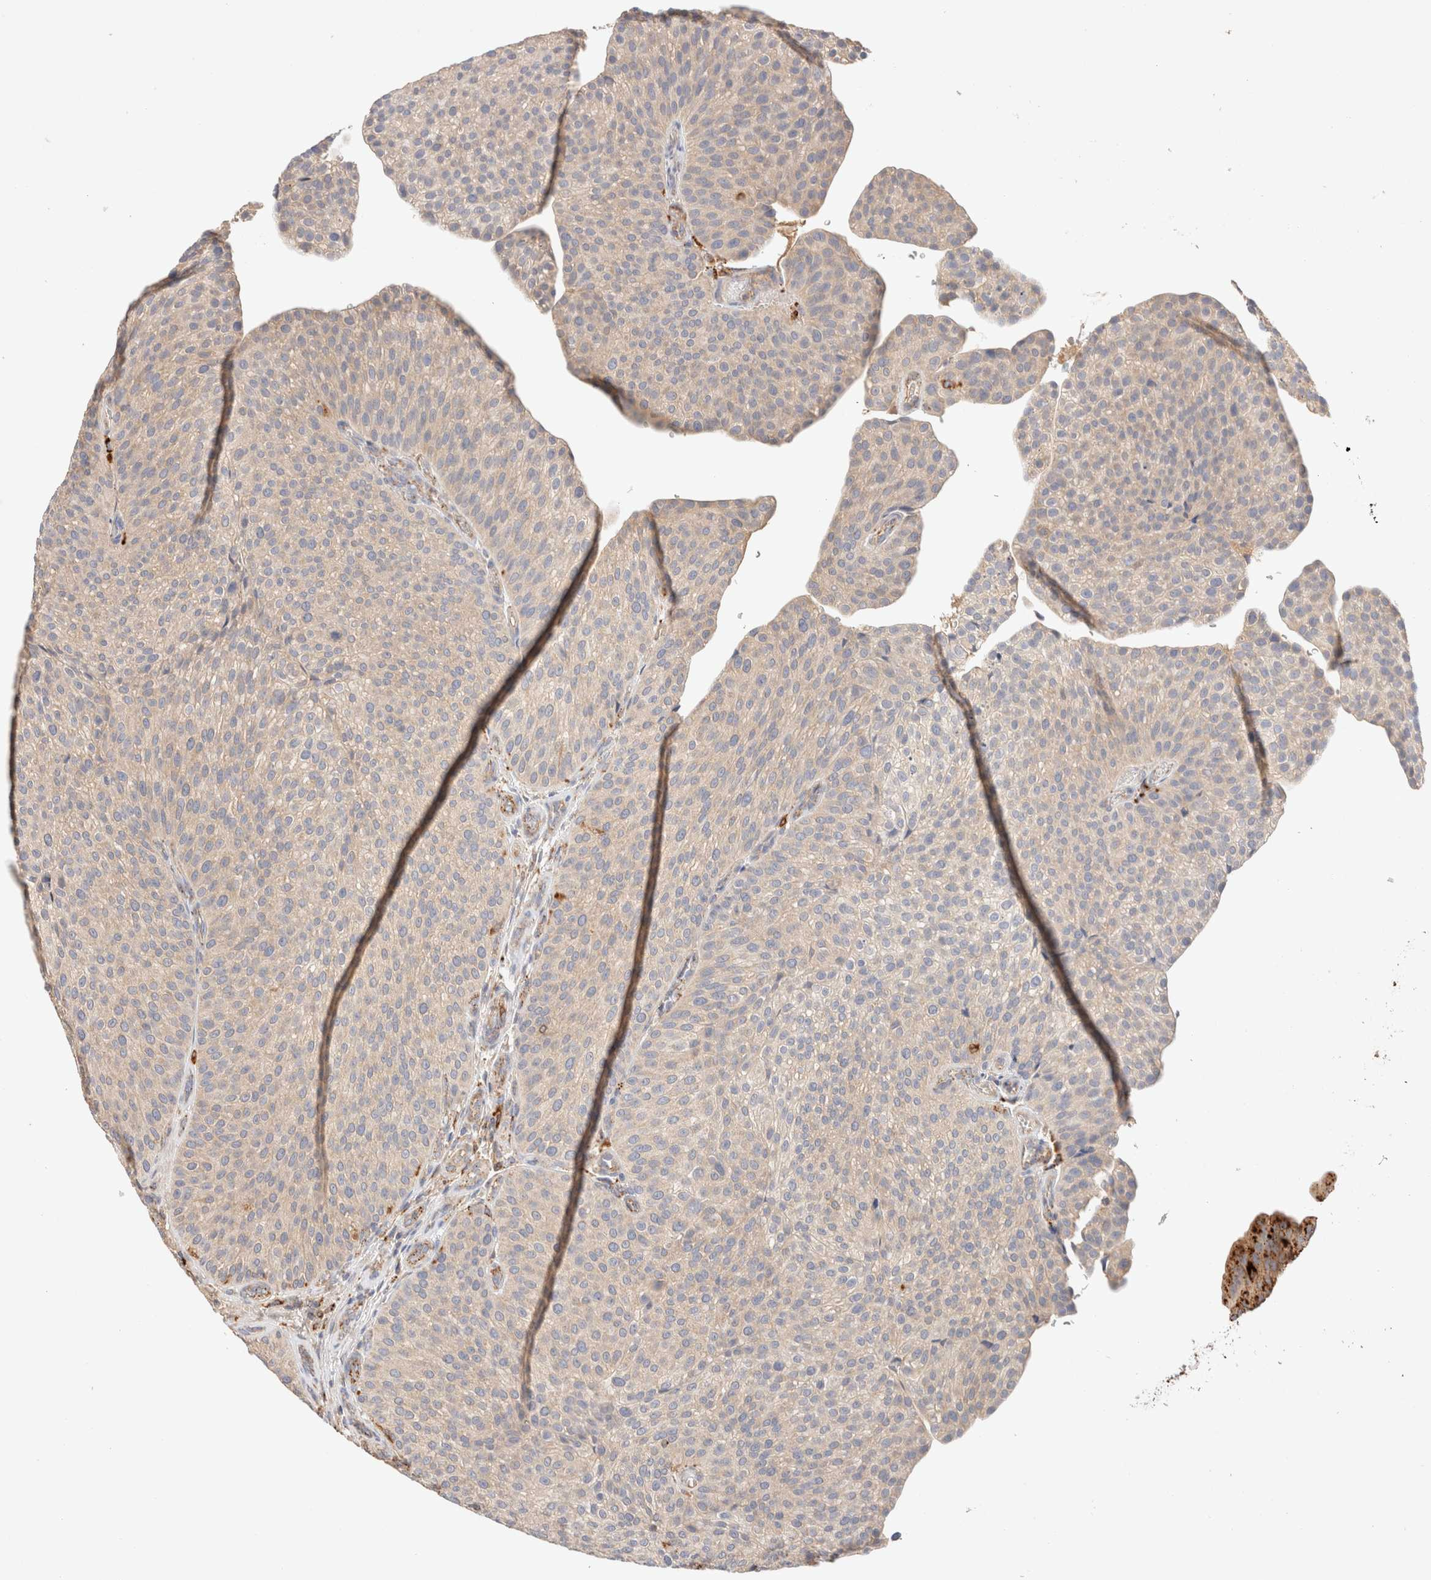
{"staining": {"intensity": "negative", "quantity": "none", "location": "none"}, "tissue": "urothelial cancer", "cell_type": "Tumor cells", "image_type": "cancer", "snomed": [{"axis": "morphology", "description": "Normal tissue, NOS"}, {"axis": "morphology", "description": "Urothelial carcinoma, Low grade"}, {"axis": "topography", "description": "Smooth muscle"}, {"axis": "topography", "description": "Urinary bladder"}], "caption": "An IHC image of urothelial carcinoma (low-grade) is shown. There is no staining in tumor cells of urothelial carcinoma (low-grade).", "gene": "RABEPK", "patient": {"sex": "male", "age": 60}}